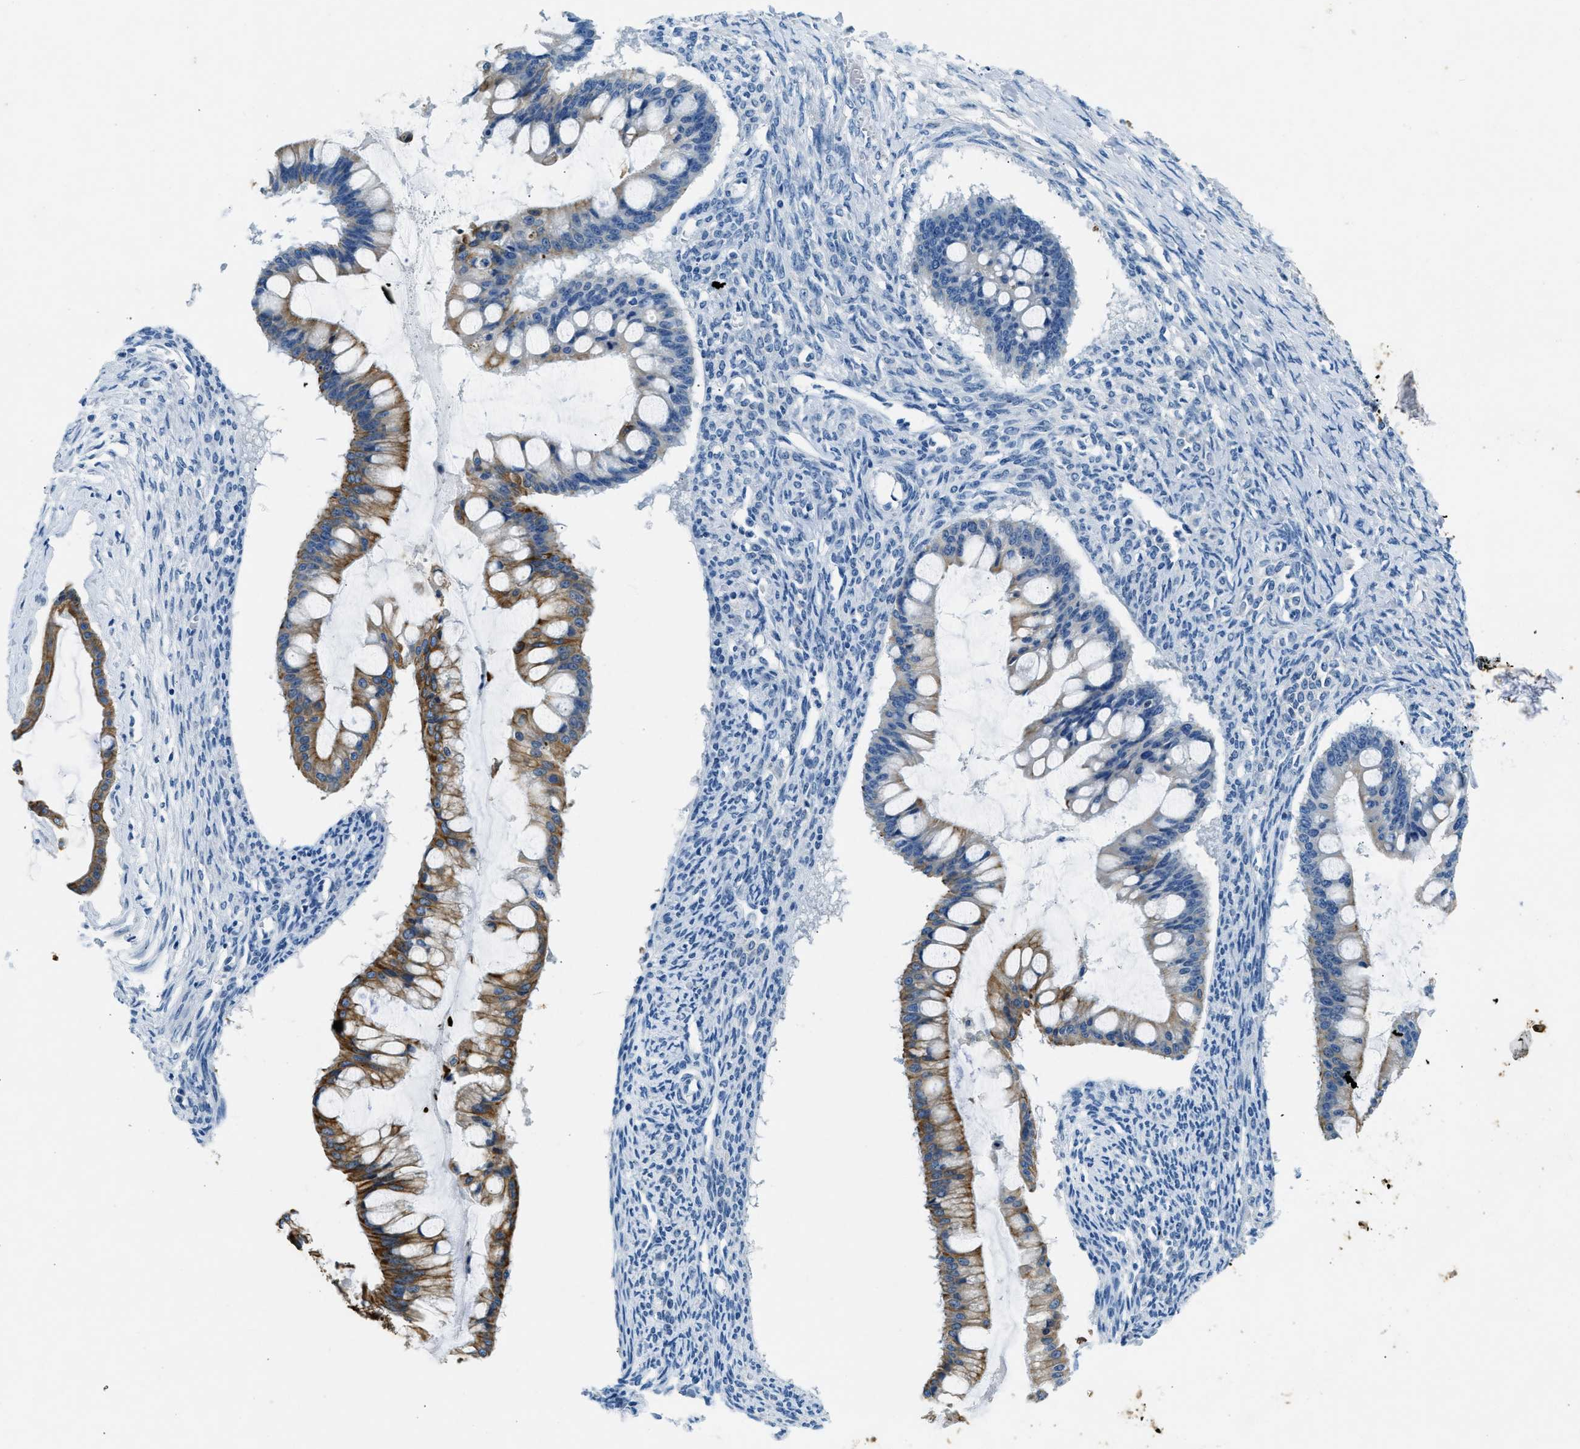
{"staining": {"intensity": "moderate", "quantity": "25%-75%", "location": "cytoplasmic/membranous"}, "tissue": "ovarian cancer", "cell_type": "Tumor cells", "image_type": "cancer", "snomed": [{"axis": "morphology", "description": "Cystadenocarcinoma, mucinous, NOS"}, {"axis": "topography", "description": "Ovary"}], "caption": "There is medium levels of moderate cytoplasmic/membranous expression in tumor cells of ovarian cancer, as demonstrated by immunohistochemical staining (brown color).", "gene": "CFAP20", "patient": {"sex": "female", "age": 73}}